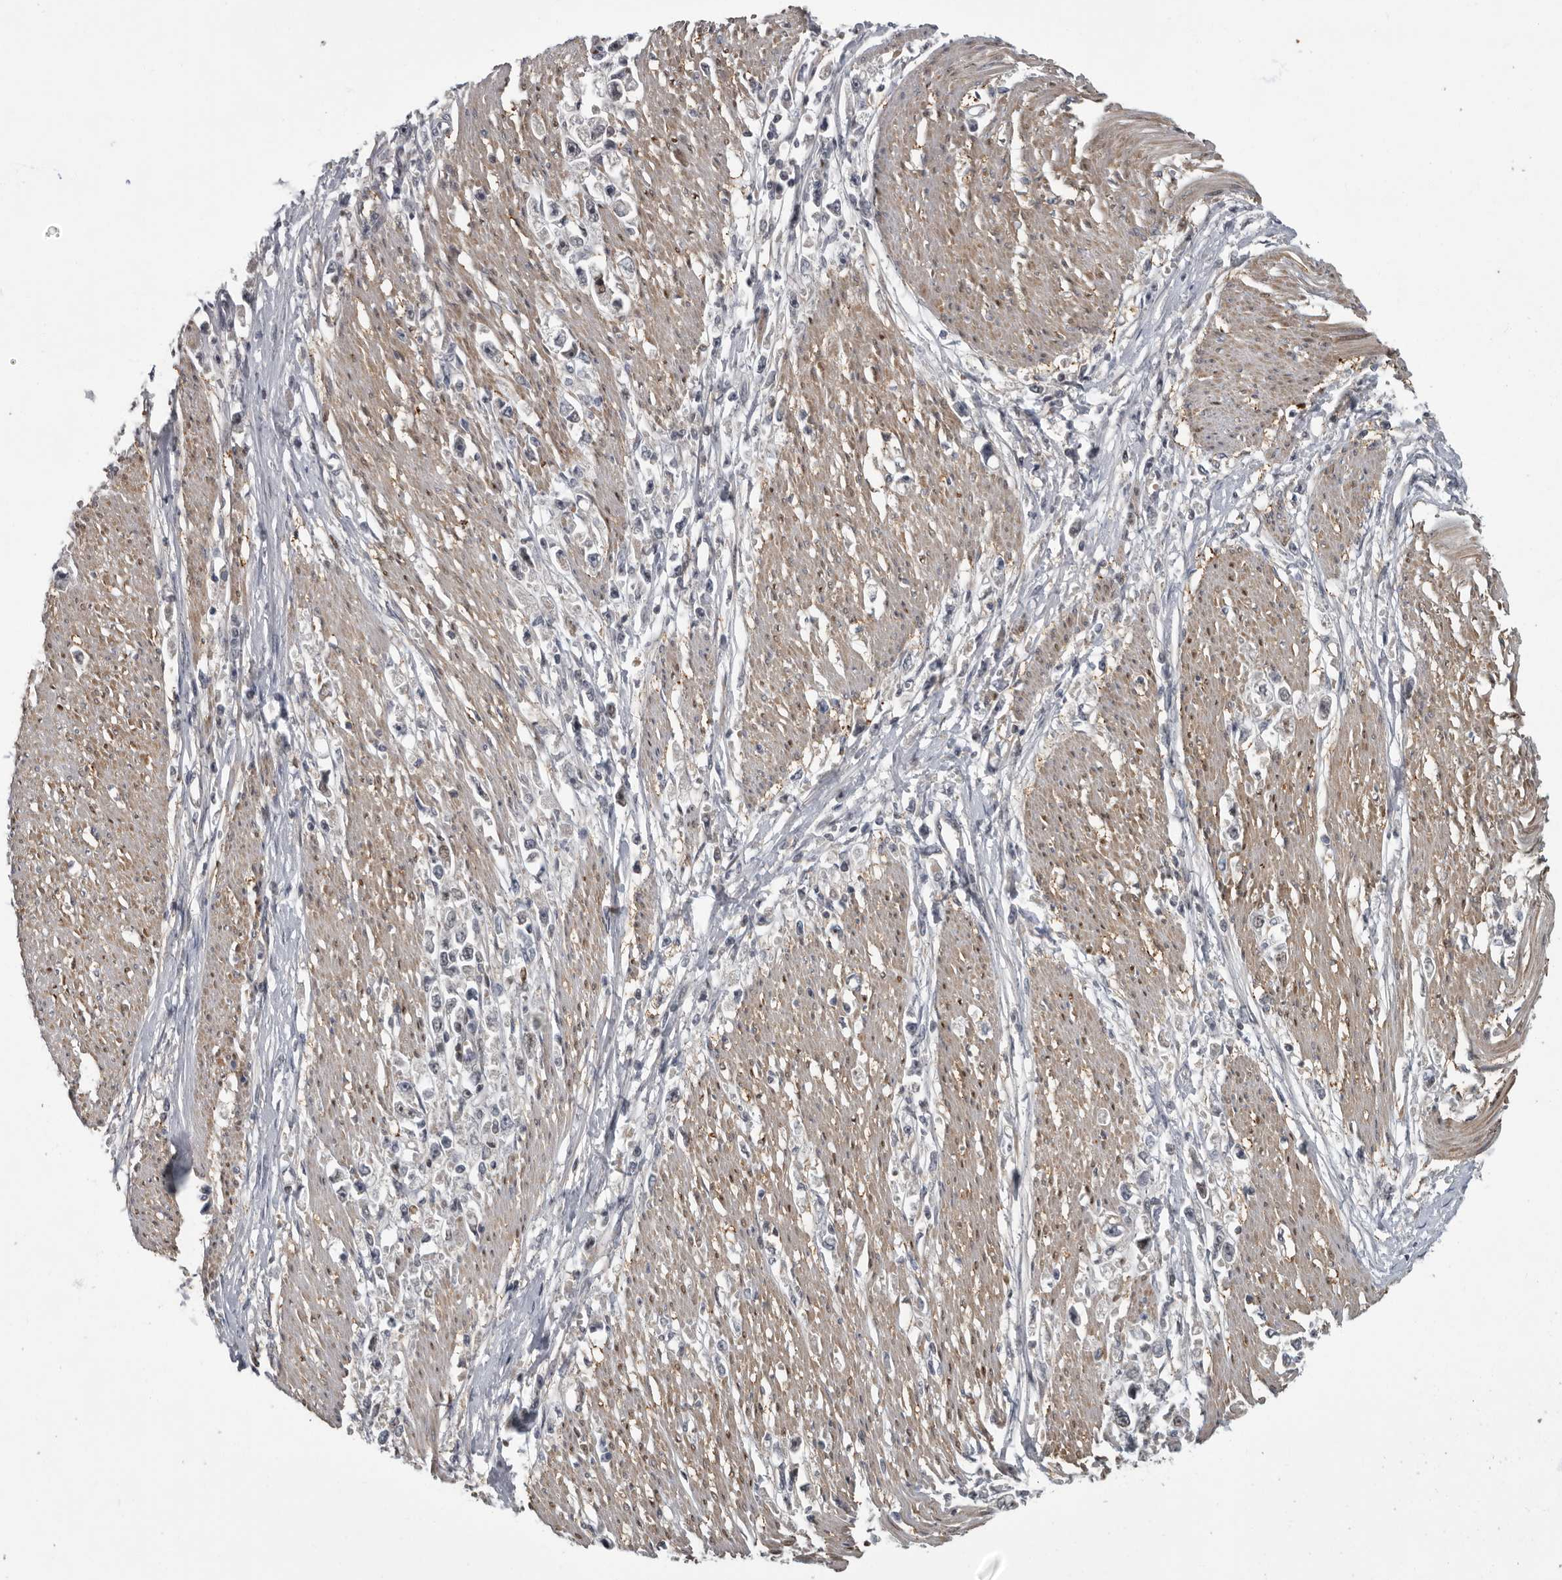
{"staining": {"intensity": "negative", "quantity": "none", "location": "none"}, "tissue": "stomach cancer", "cell_type": "Tumor cells", "image_type": "cancer", "snomed": [{"axis": "morphology", "description": "Adenocarcinoma, NOS"}, {"axis": "topography", "description": "Stomach"}], "caption": "An image of adenocarcinoma (stomach) stained for a protein demonstrates no brown staining in tumor cells. Brightfield microscopy of immunohistochemistry (IHC) stained with DAB (brown) and hematoxylin (blue), captured at high magnification.", "gene": "PDE7A", "patient": {"sex": "female", "age": 59}}